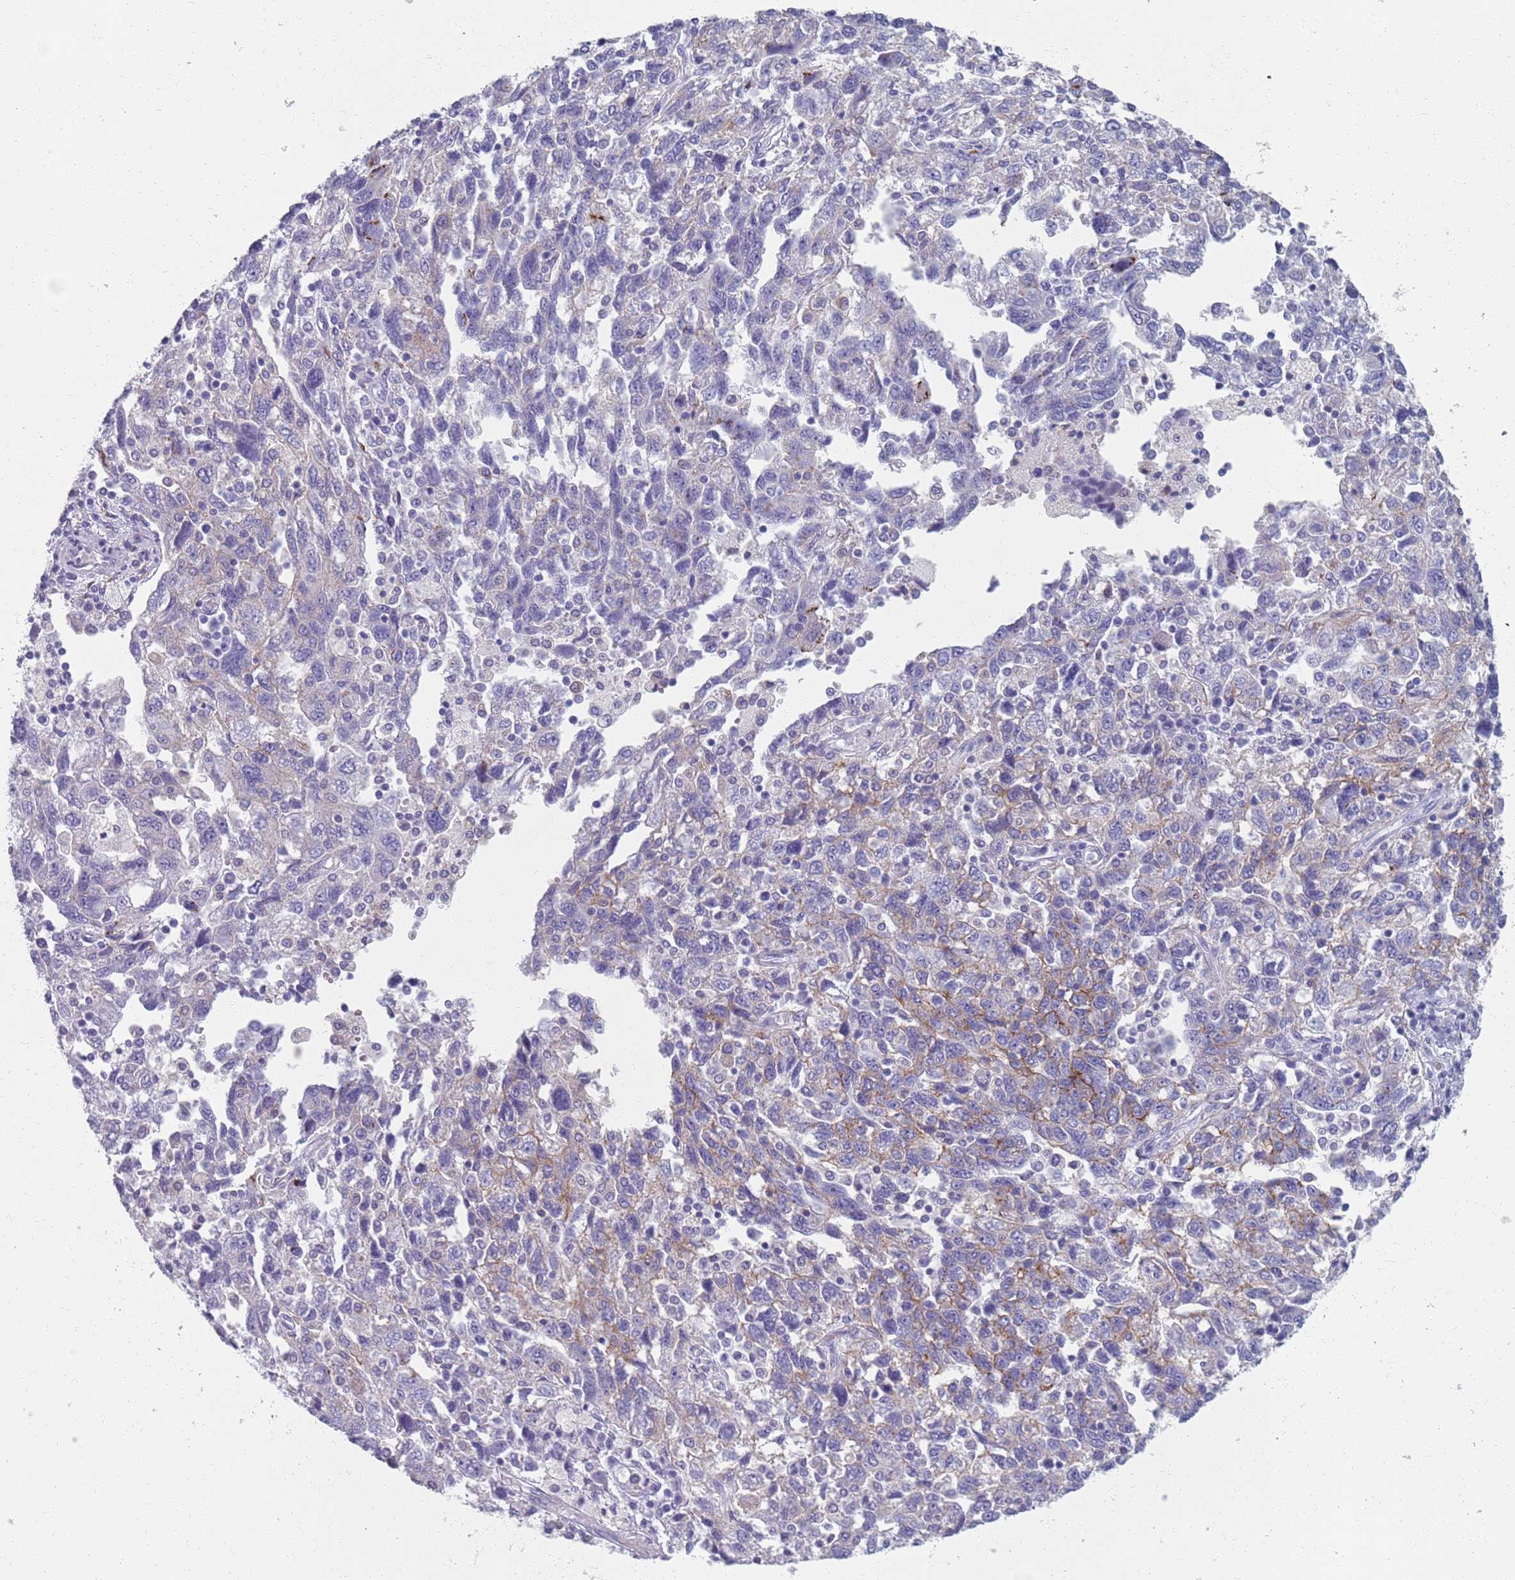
{"staining": {"intensity": "moderate", "quantity": "<25%", "location": "cytoplasmic/membranous"}, "tissue": "ovarian cancer", "cell_type": "Tumor cells", "image_type": "cancer", "snomed": [{"axis": "morphology", "description": "Carcinoma, NOS"}, {"axis": "morphology", "description": "Cystadenocarcinoma, serous, NOS"}, {"axis": "topography", "description": "Ovary"}], "caption": "This histopathology image exhibits serous cystadenocarcinoma (ovarian) stained with immunohistochemistry to label a protein in brown. The cytoplasmic/membranous of tumor cells show moderate positivity for the protein. Nuclei are counter-stained blue.", "gene": "PLOD1", "patient": {"sex": "female", "age": 69}}